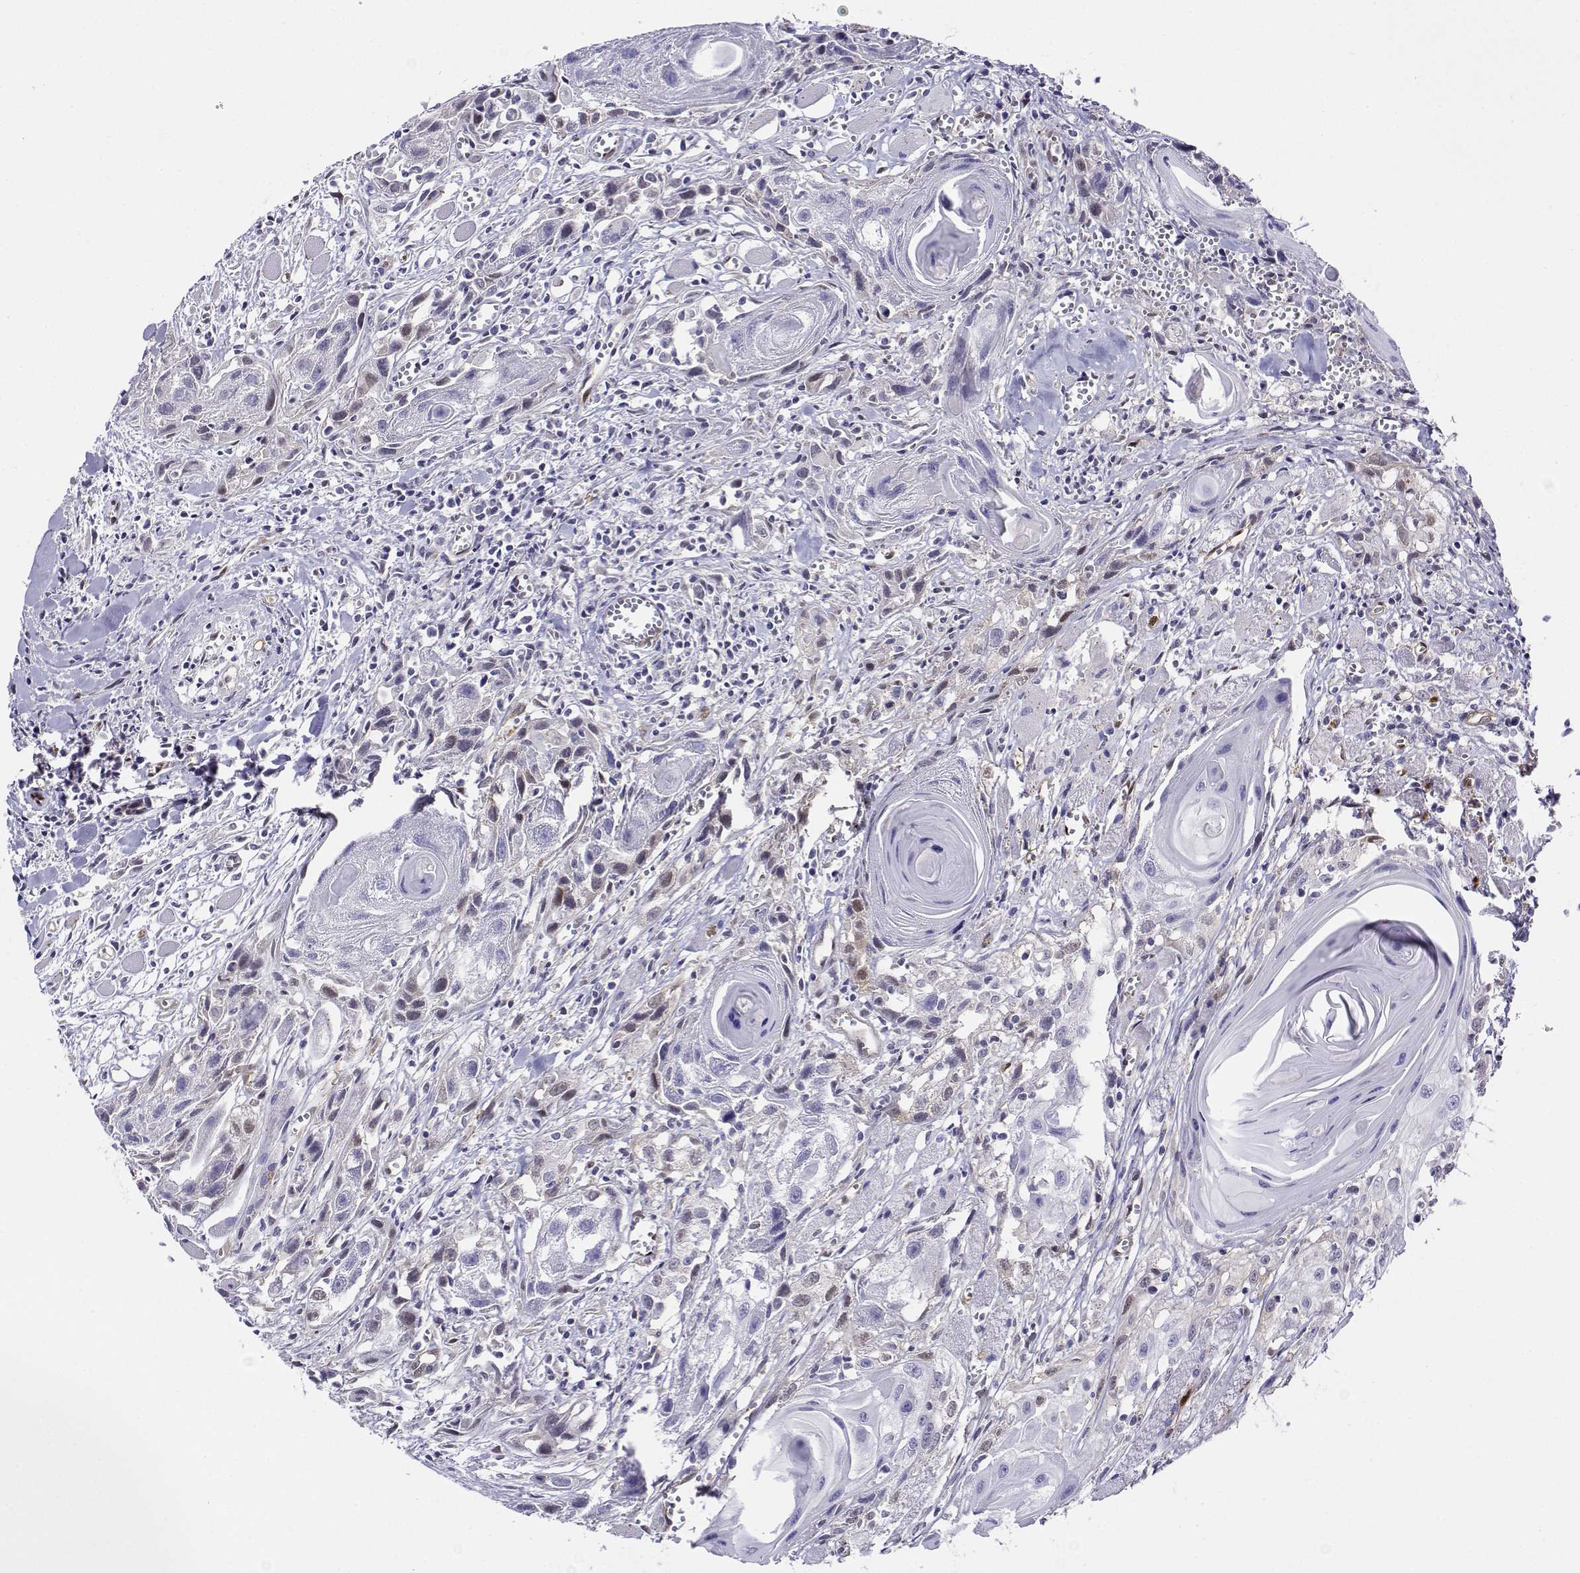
{"staining": {"intensity": "negative", "quantity": "none", "location": "none"}, "tissue": "head and neck cancer", "cell_type": "Tumor cells", "image_type": "cancer", "snomed": [{"axis": "morphology", "description": "Squamous cell carcinoma, NOS"}, {"axis": "topography", "description": "Head-Neck"}], "caption": "DAB (3,3'-diaminobenzidine) immunohistochemical staining of squamous cell carcinoma (head and neck) reveals no significant positivity in tumor cells. (DAB (3,3'-diaminobenzidine) immunohistochemistry (IHC) with hematoxylin counter stain).", "gene": "ERF", "patient": {"sex": "female", "age": 80}}